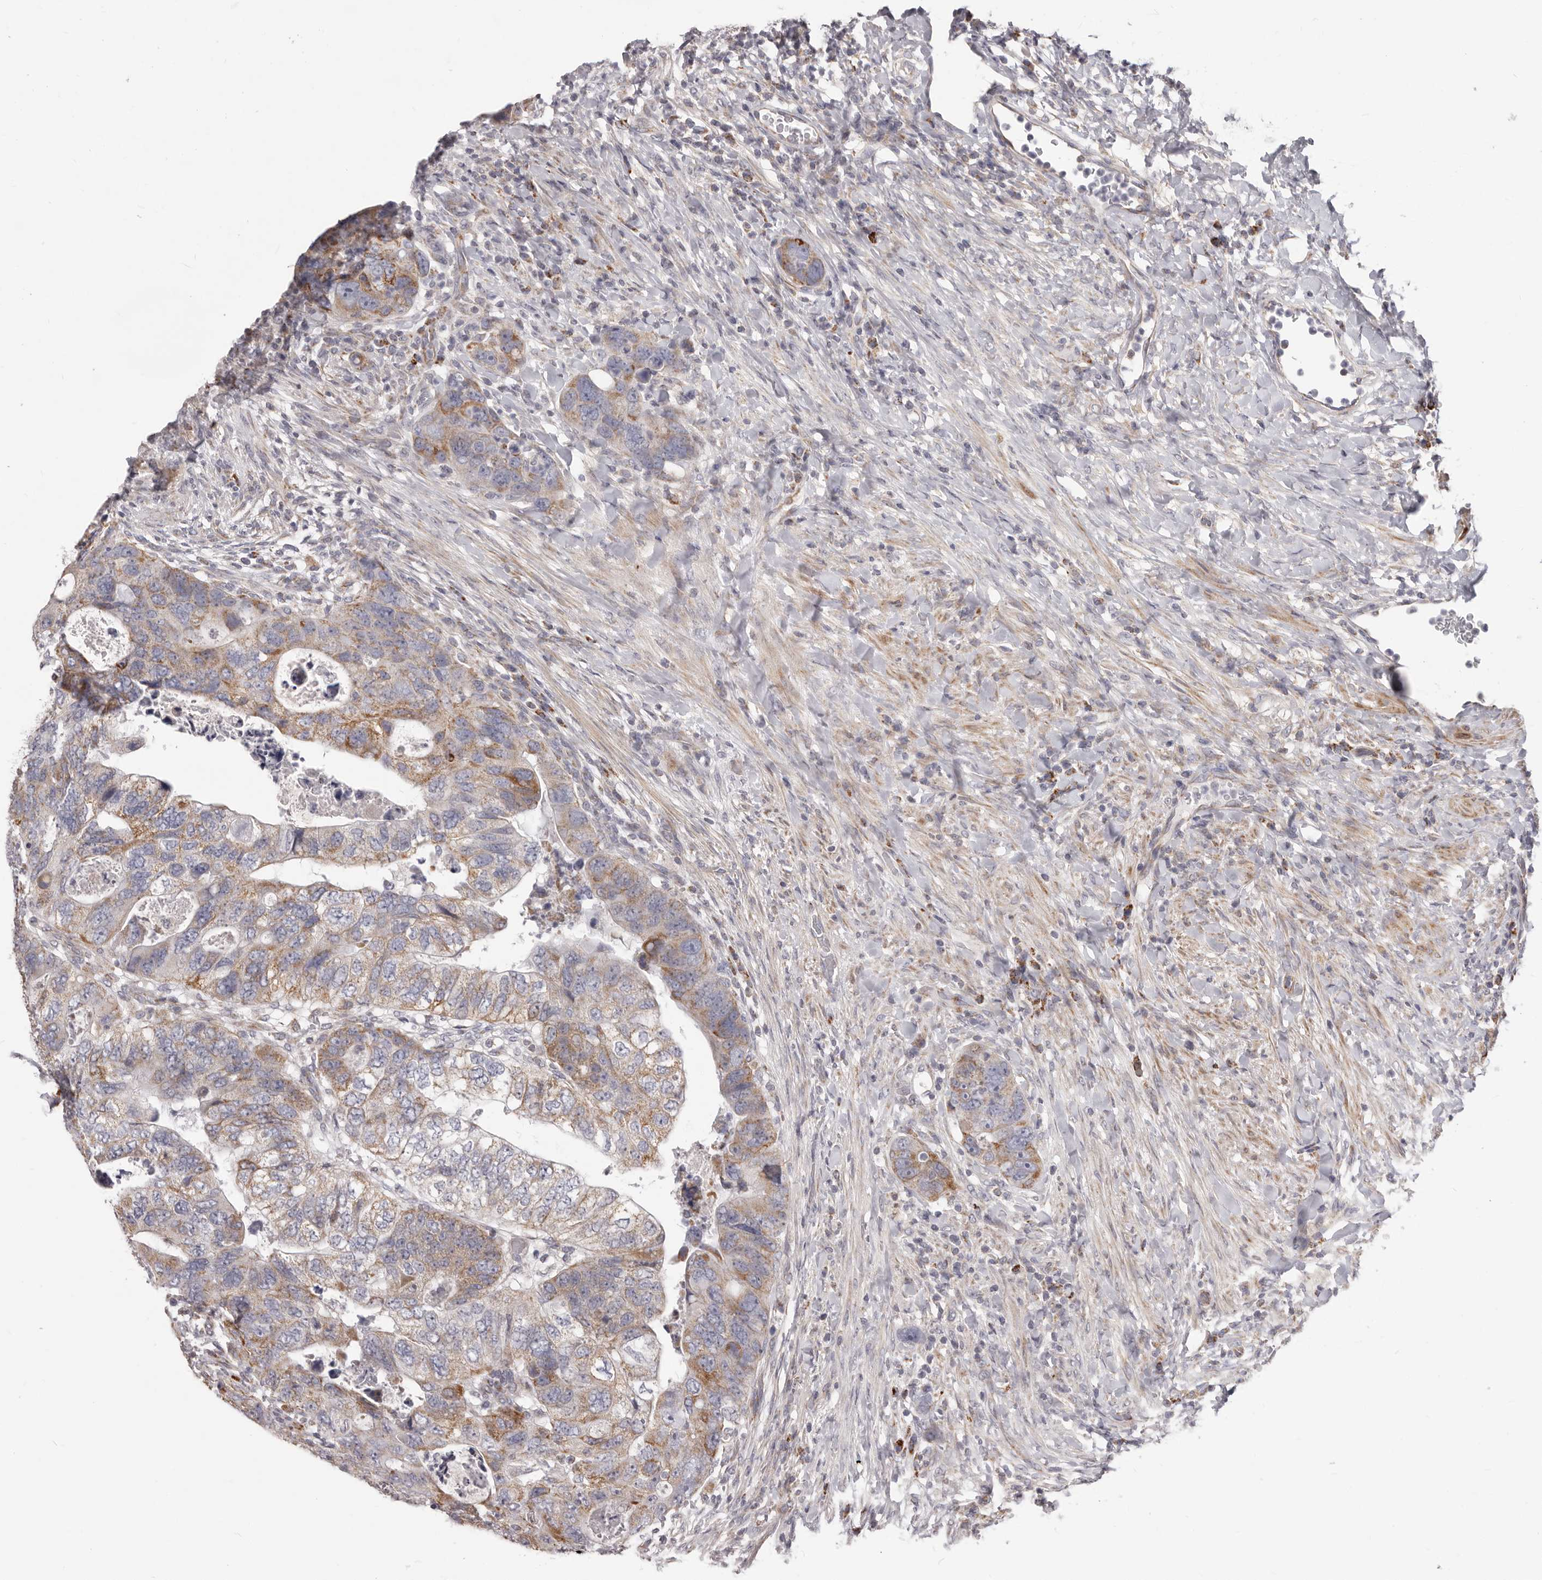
{"staining": {"intensity": "moderate", "quantity": ">75%", "location": "cytoplasmic/membranous"}, "tissue": "colorectal cancer", "cell_type": "Tumor cells", "image_type": "cancer", "snomed": [{"axis": "morphology", "description": "Adenocarcinoma, NOS"}, {"axis": "topography", "description": "Rectum"}], "caption": "Adenocarcinoma (colorectal) stained with a brown dye displays moderate cytoplasmic/membranous positive positivity in about >75% of tumor cells.", "gene": "PRMT2", "patient": {"sex": "male", "age": 59}}